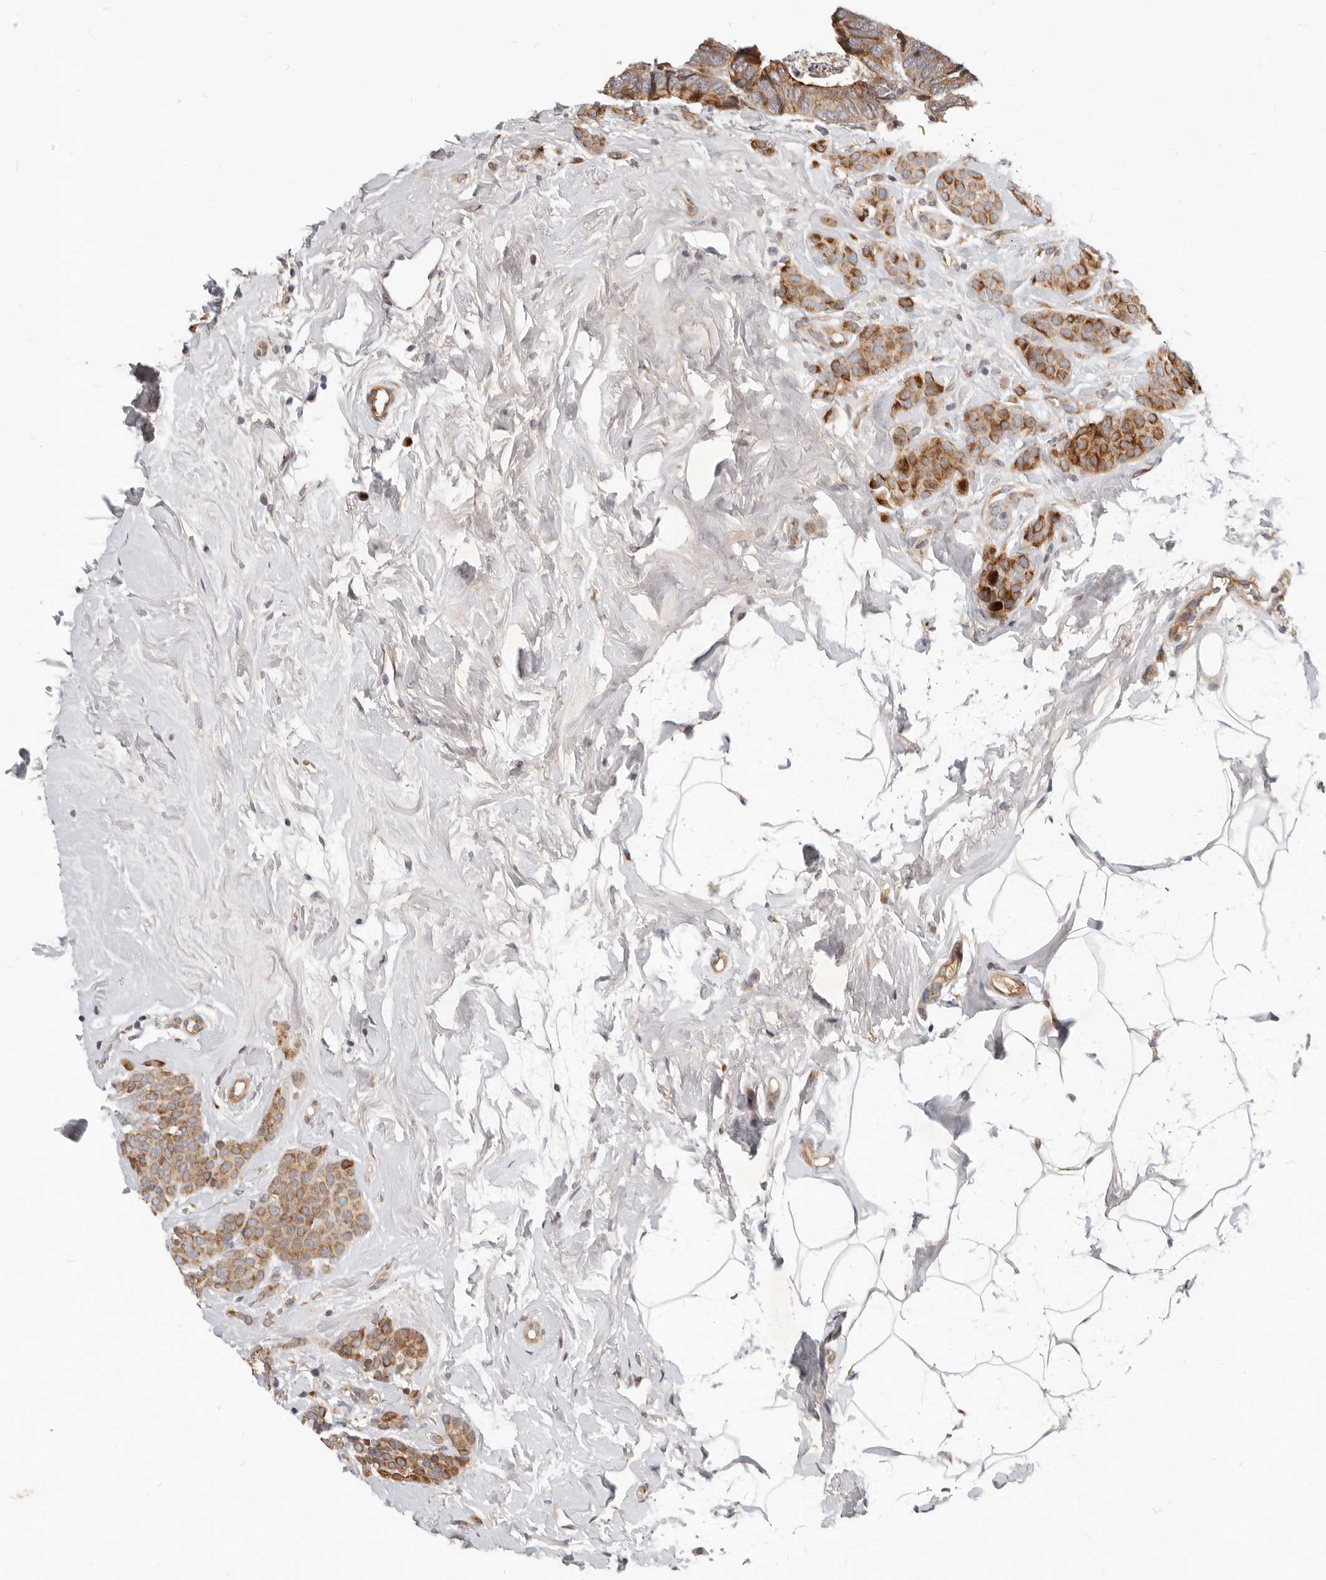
{"staining": {"intensity": "strong", "quantity": ">75%", "location": "cytoplasmic/membranous"}, "tissue": "breast cancer", "cell_type": "Tumor cells", "image_type": "cancer", "snomed": [{"axis": "morphology", "description": "Lobular carcinoma, in situ"}, {"axis": "morphology", "description": "Lobular carcinoma"}, {"axis": "topography", "description": "Breast"}], "caption": "IHC (DAB) staining of breast lobular carcinoma in situ shows strong cytoplasmic/membranous protein staining in about >75% of tumor cells.", "gene": "NPY4R", "patient": {"sex": "female", "age": 41}}